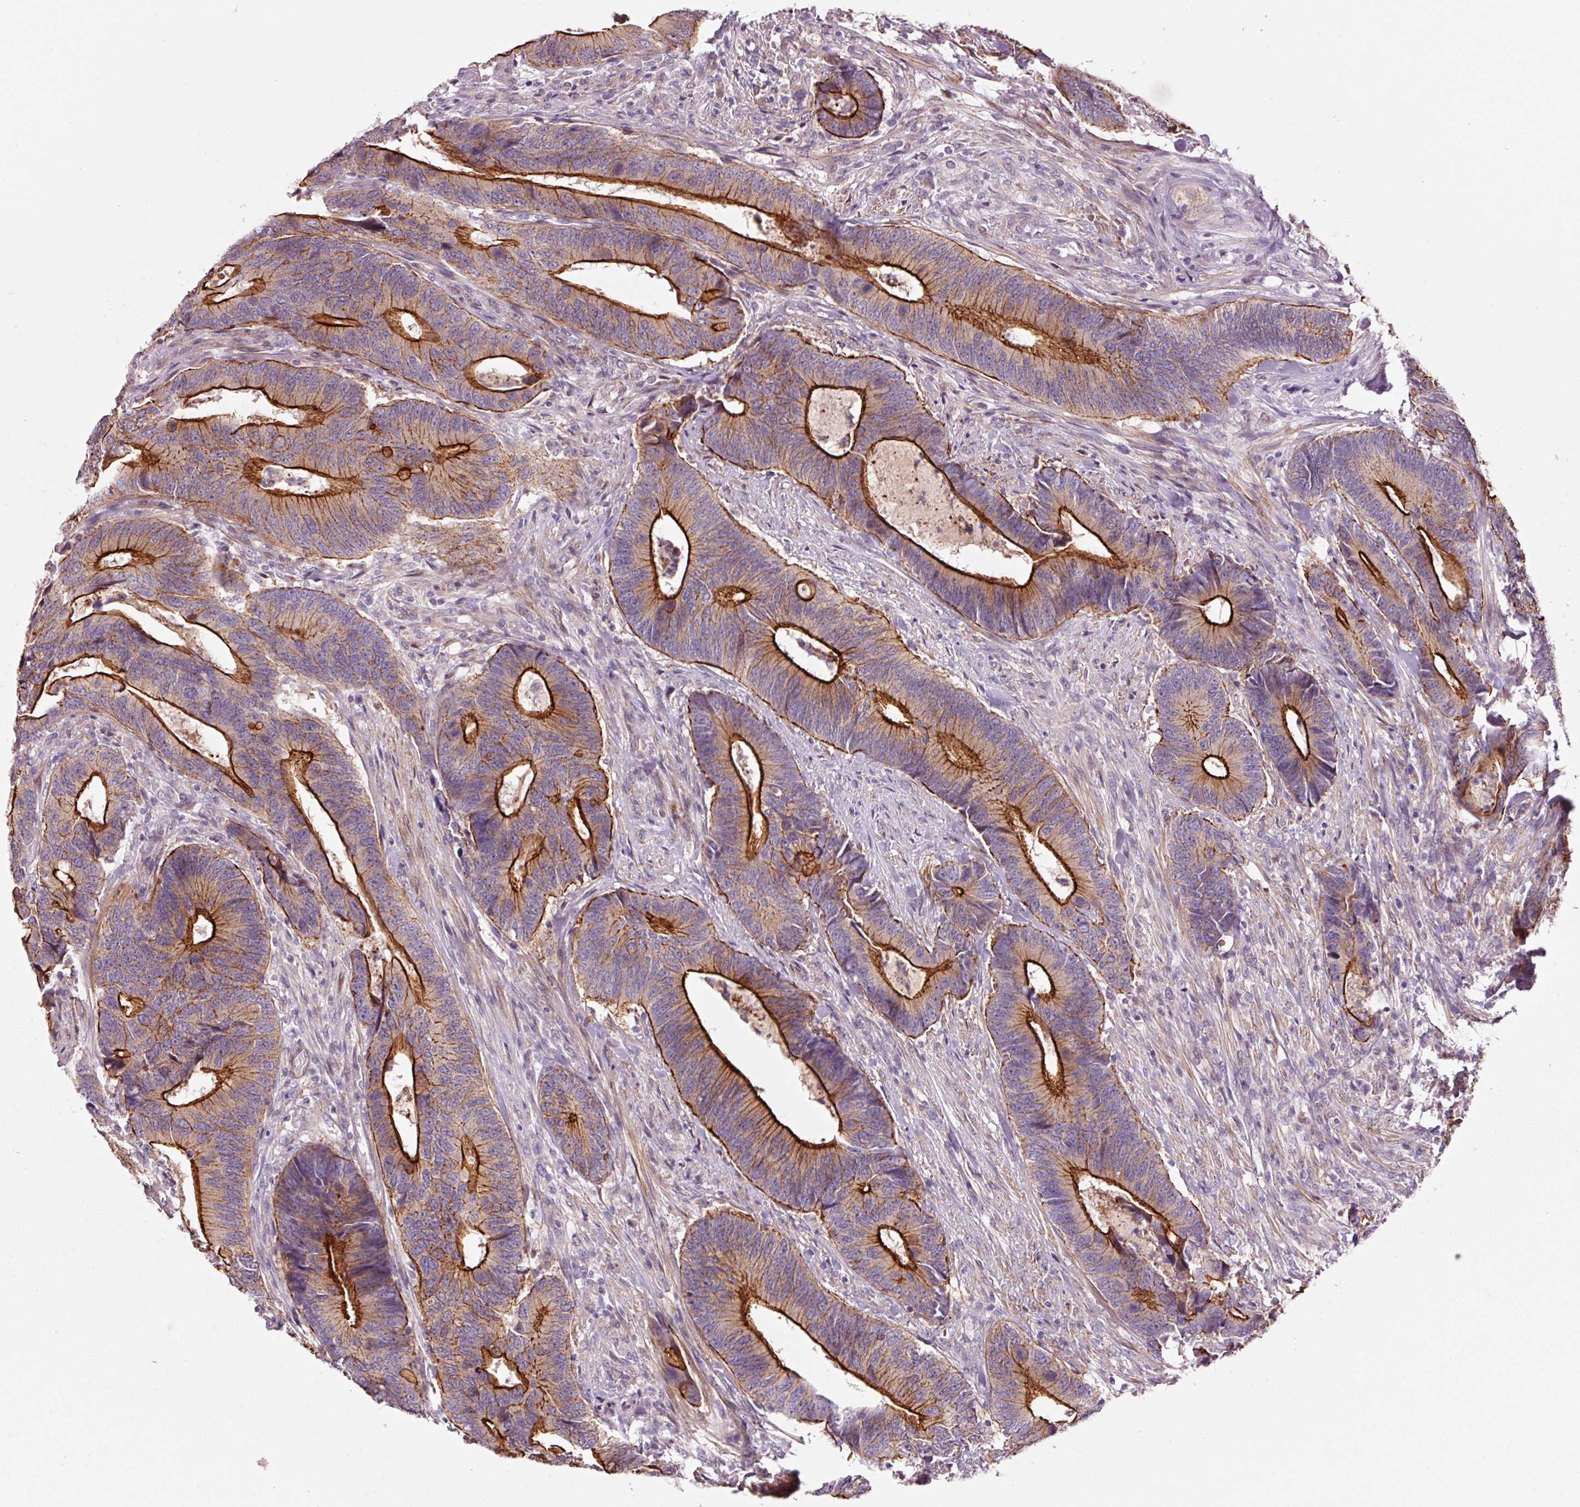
{"staining": {"intensity": "strong", "quantity": "25%-75%", "location": "cytoplasmic/membranous"}, "tissue": "colorectal cancer", "cell_type": "Tumor cells", "image_type": "cancer", "snomed": [{"axis": "morphology", "description": "Adenocarcinoma, NOS"}, {"axis": "topography", "description": "Colon"}], "caption": "High-power microscopy captured an IHC micrograph of colorectal cancer (adenocarcinoma), revealing strong cytoplasmic/membranous positivity in about 25%-75% of tumor cells. The staining was performed using DAB, with brown indicating positive protein expression. Nuclei are stained blue with hematoxylin.", "gene": "DAPP1", "patient": {"sex": "male", "age": 87}}